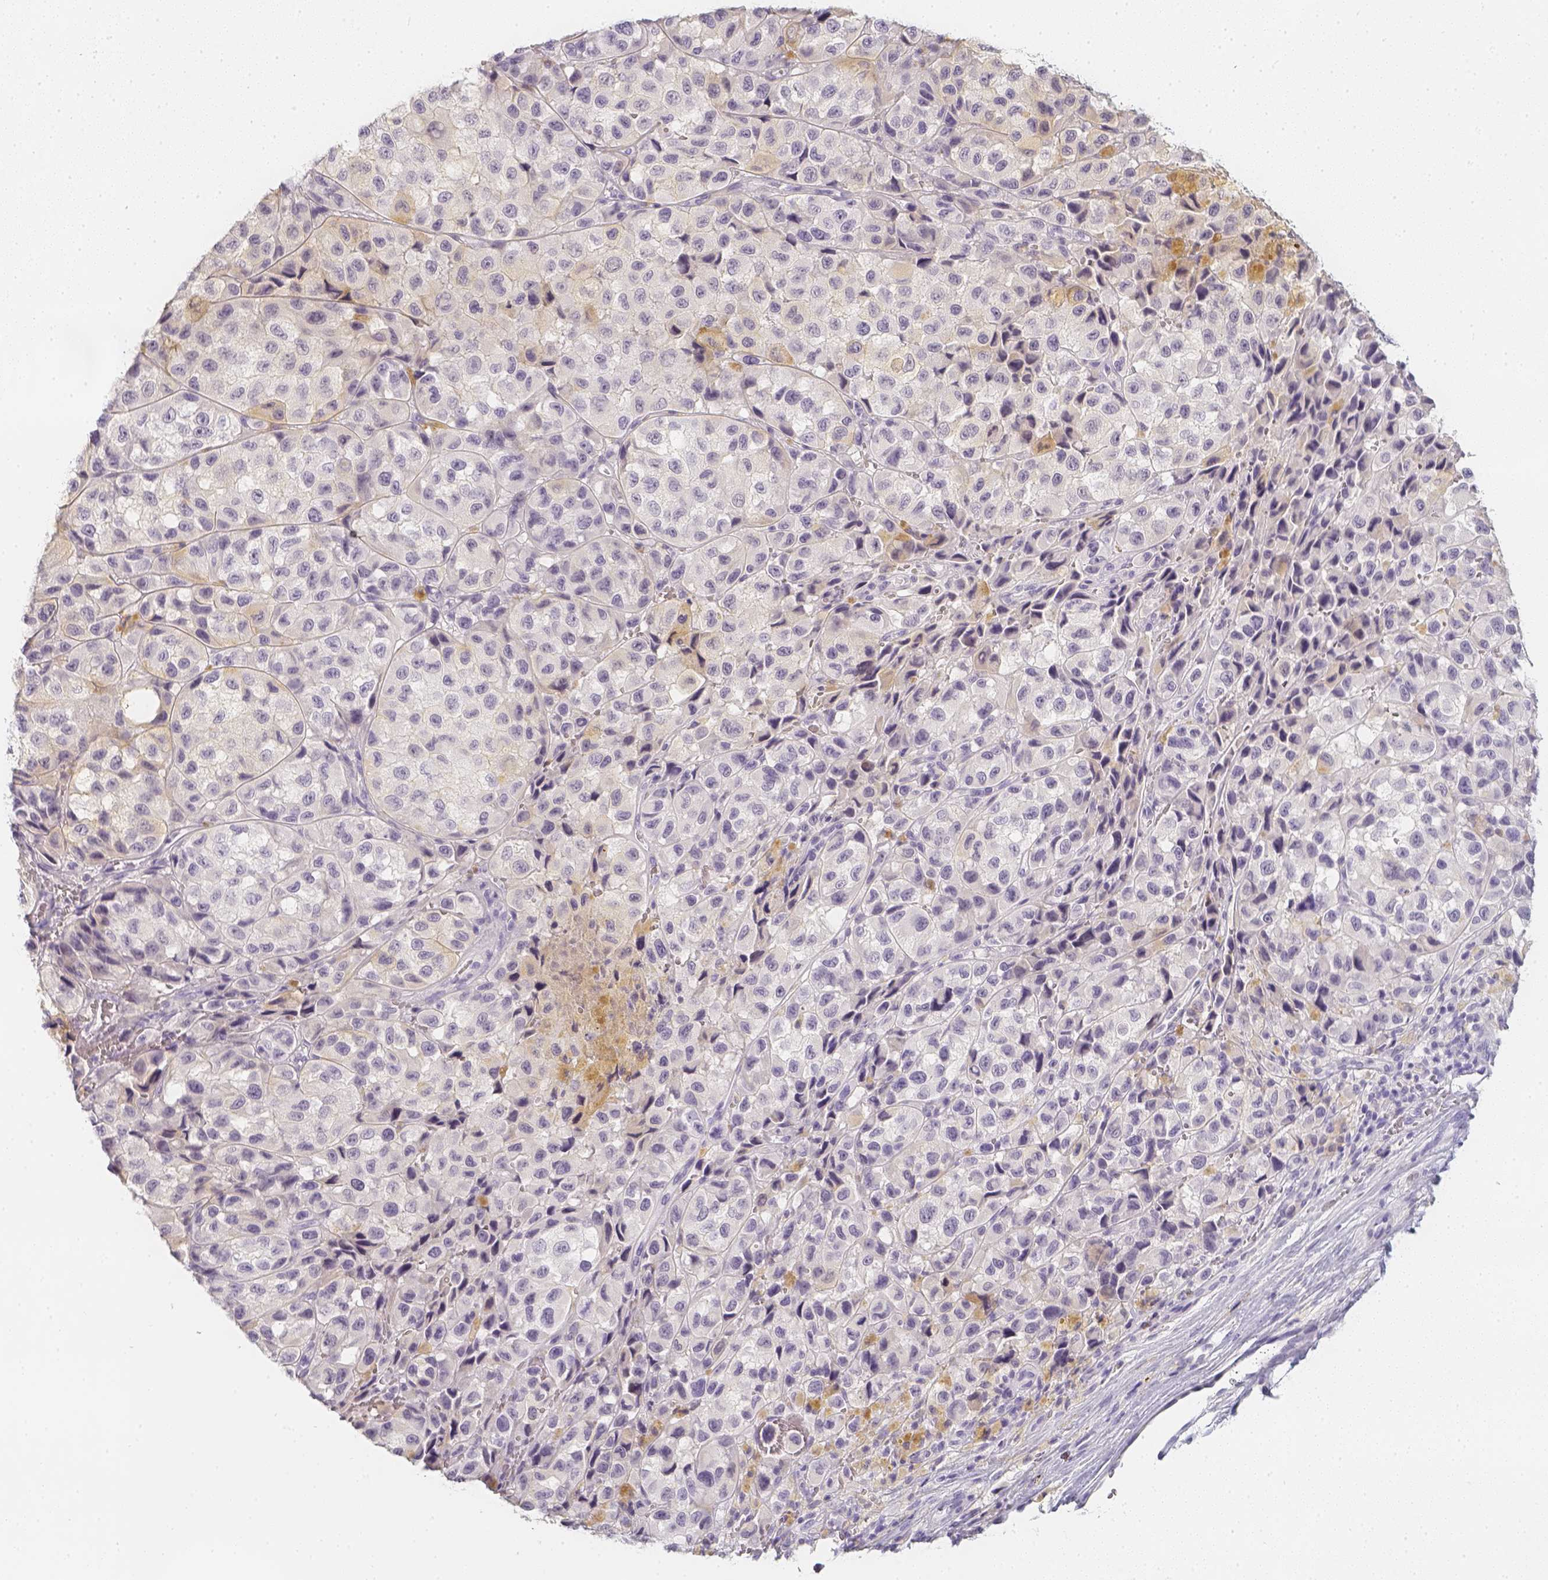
{"staining": {"intensity": "negative", "quantity": "none", "location": "none"}, "tissue": "melanoma", "cell_type": "Tumor cells", "image_type": "cancer", "snomed": [{"axis": "morphology", "description": "Malignant melanoma, NOS"}, {"axis": "topography", "description": "Skin"}], "caption": "Immunohistochemical staining of human melanoma exhibits no significant positivity in tumor cells.", "gene": "SLC18A1", "patient": {"sex": "male", "age": 93}}